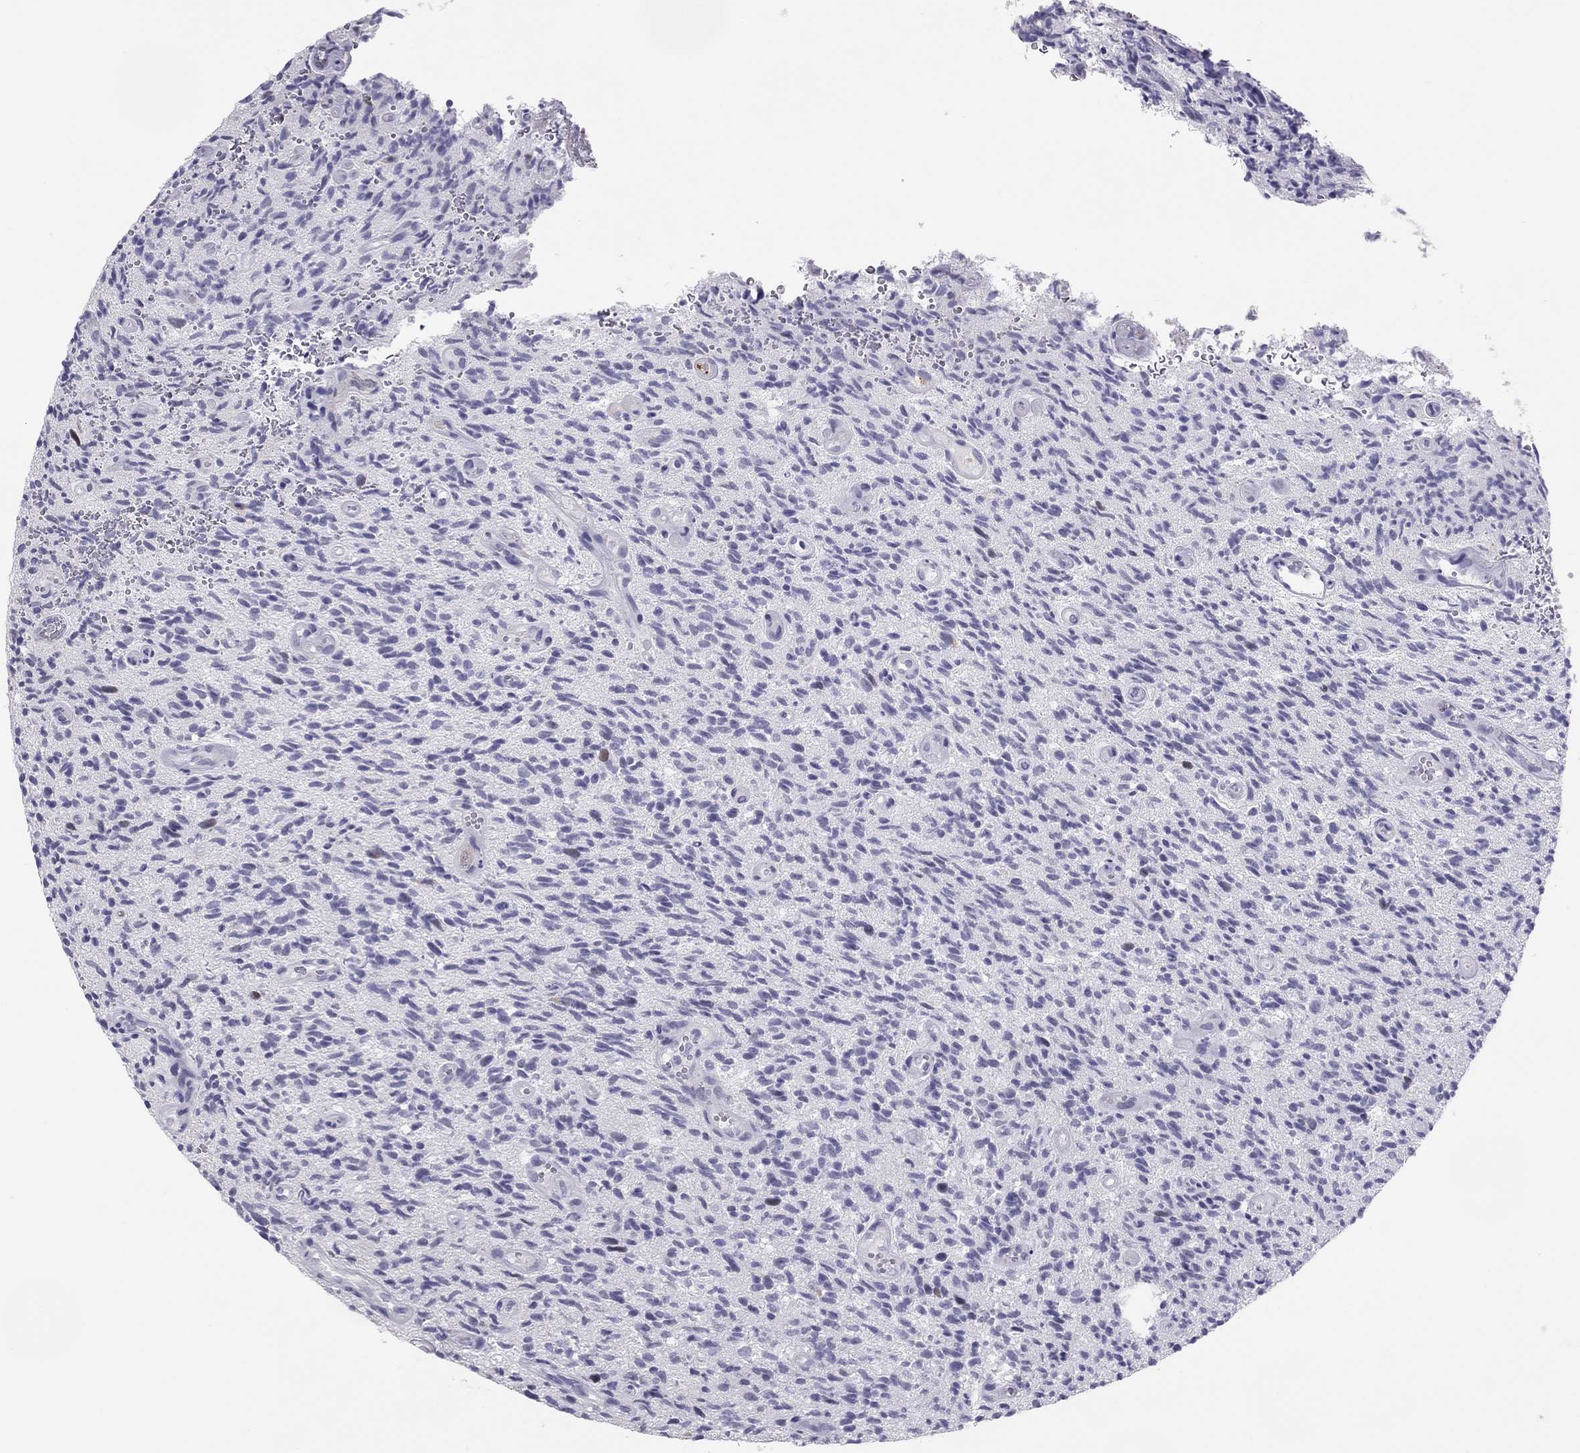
{"staining": {"intensity": "negative", "quantity": "none", "location": "none"}, "tissue": "glioma", "cell_type": "Tumor cells", "image_type": "cancer", "snomed": [{"axis": "morphology", "description": "Glioma, malignant, High grade"}, {"axis": "topography", "description": "Brain"}], "caption": "The image demonstrates no significant staining in tumor cells of malignant high-grade glioma.", "gene": "PHOX2A", "patient": {"sex": "male", "age": 64}}